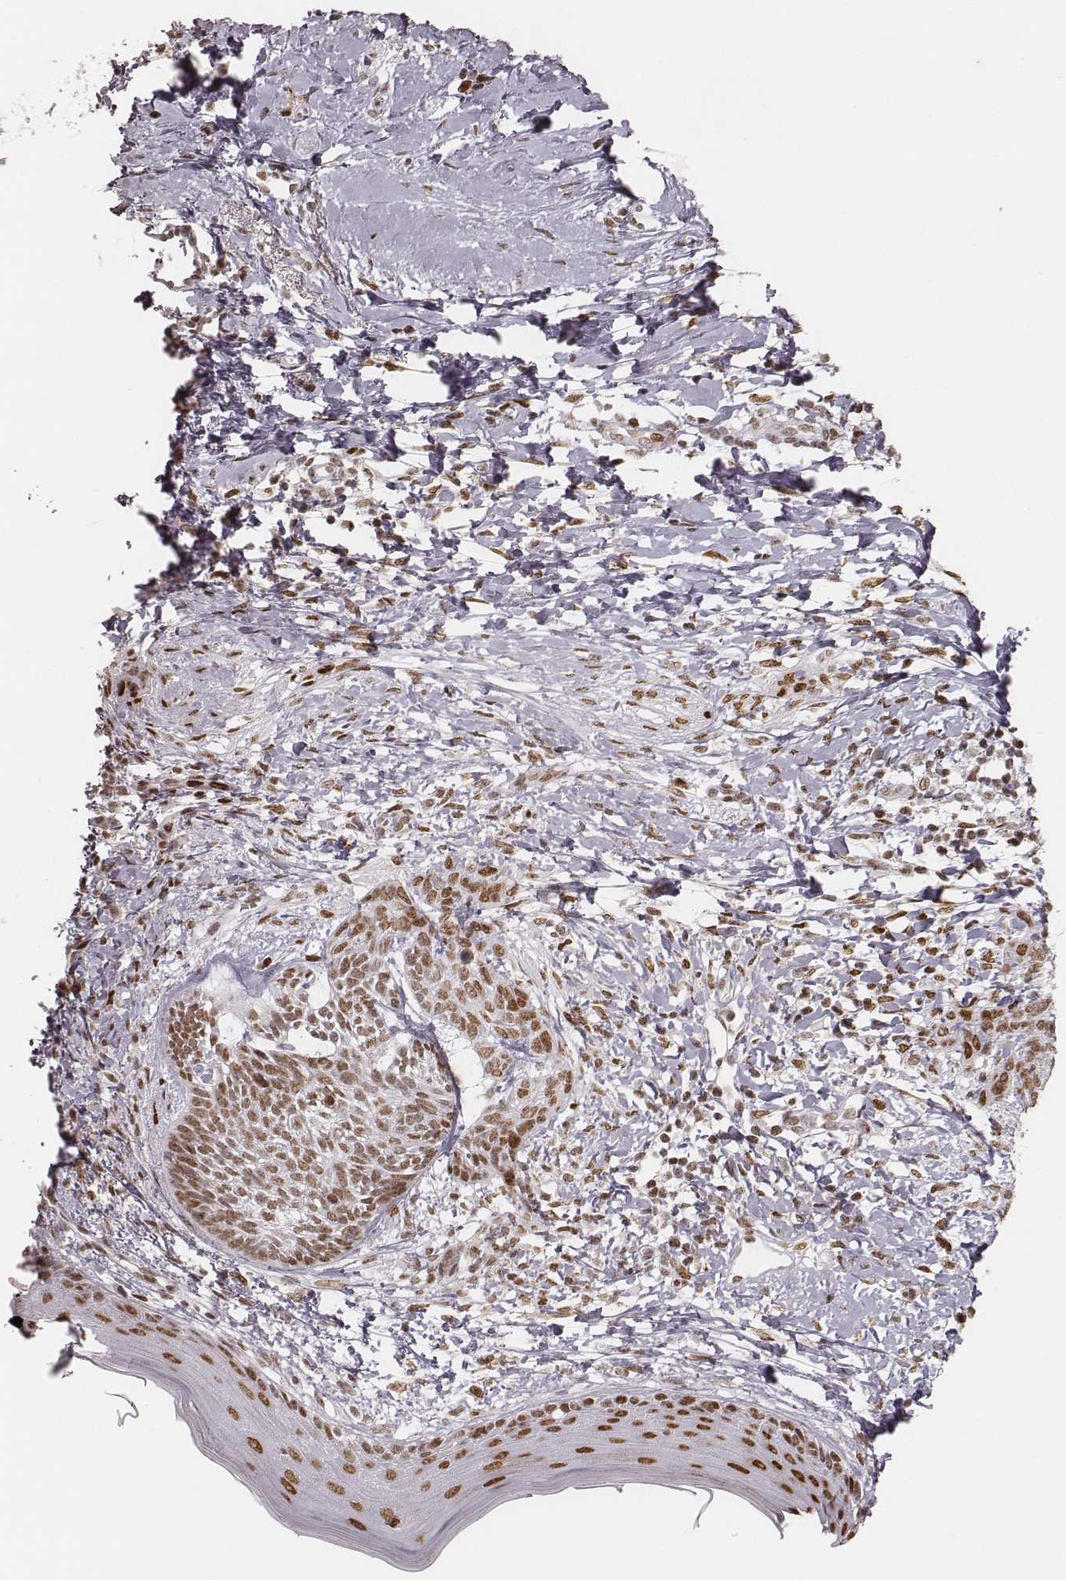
{"staining": {"intensity": "moderate", "quantity": ">75%", "location": "nuclear"}, "tissue": "skin cancer", "cell_type": "Tumor cells", "image_type": "cancer", "snomed": [{"axis": "morphology", "description": "Normal tissue, NOS"}, {"axis": "morphology", "description": "Basal cell carcinoma"}, {"axis": "topography", "description": "Skin"}], "caption": "Skin cancer (basal cell carcinoma) was stained to show a protein in brown. There is medium levels of moderate nuclear expression in approximately >75% of tumor cells.", "gene": "HNRNPC", "patient": {"sex": "male", "age": 84}}